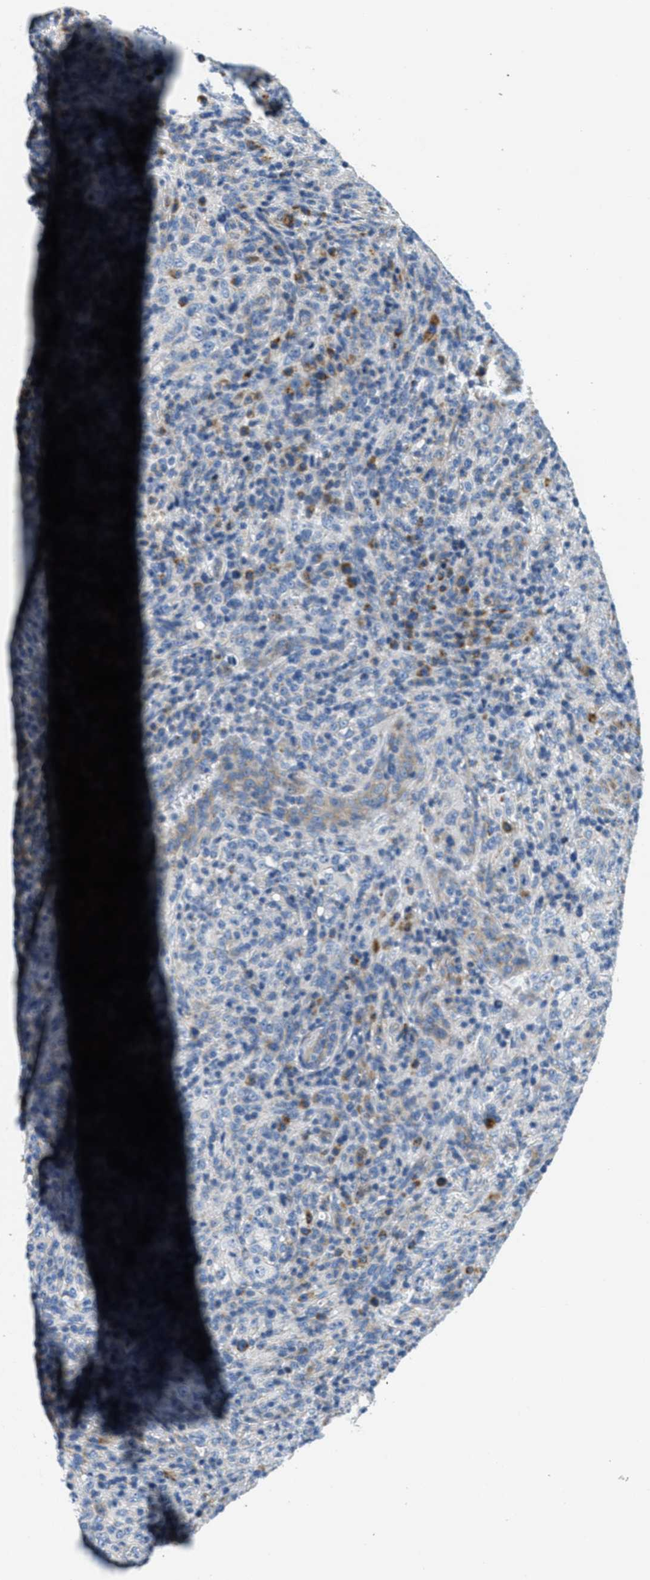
{"staining": {"intensity": "moderate", "quantity": "<25%", "location": "cytoplasmic/membranous"}, "tissue": "lymphoma", "cell_type": "Tumor cells", "image_type": "cancer", "snomed": [{"axis": "morphology", "description": "Malignant lymphoma, non-Hodgkin's type, High grade"}, {"axis": "topography", "description": "Lymph node"}], "caption": "Brown immunohistochemical staining in high-grade malignant lymphoma, non-Hodgkin's type reveals moderate cytoplasmic/membranous positivity in approximately <25% of tumor cells. (DAB (3,3'-diaminobenzidine) = brown stain, brightfield microscopy at high magnification).", "gene": "CA4", "patient": {"sex": "female", "age": 76}}